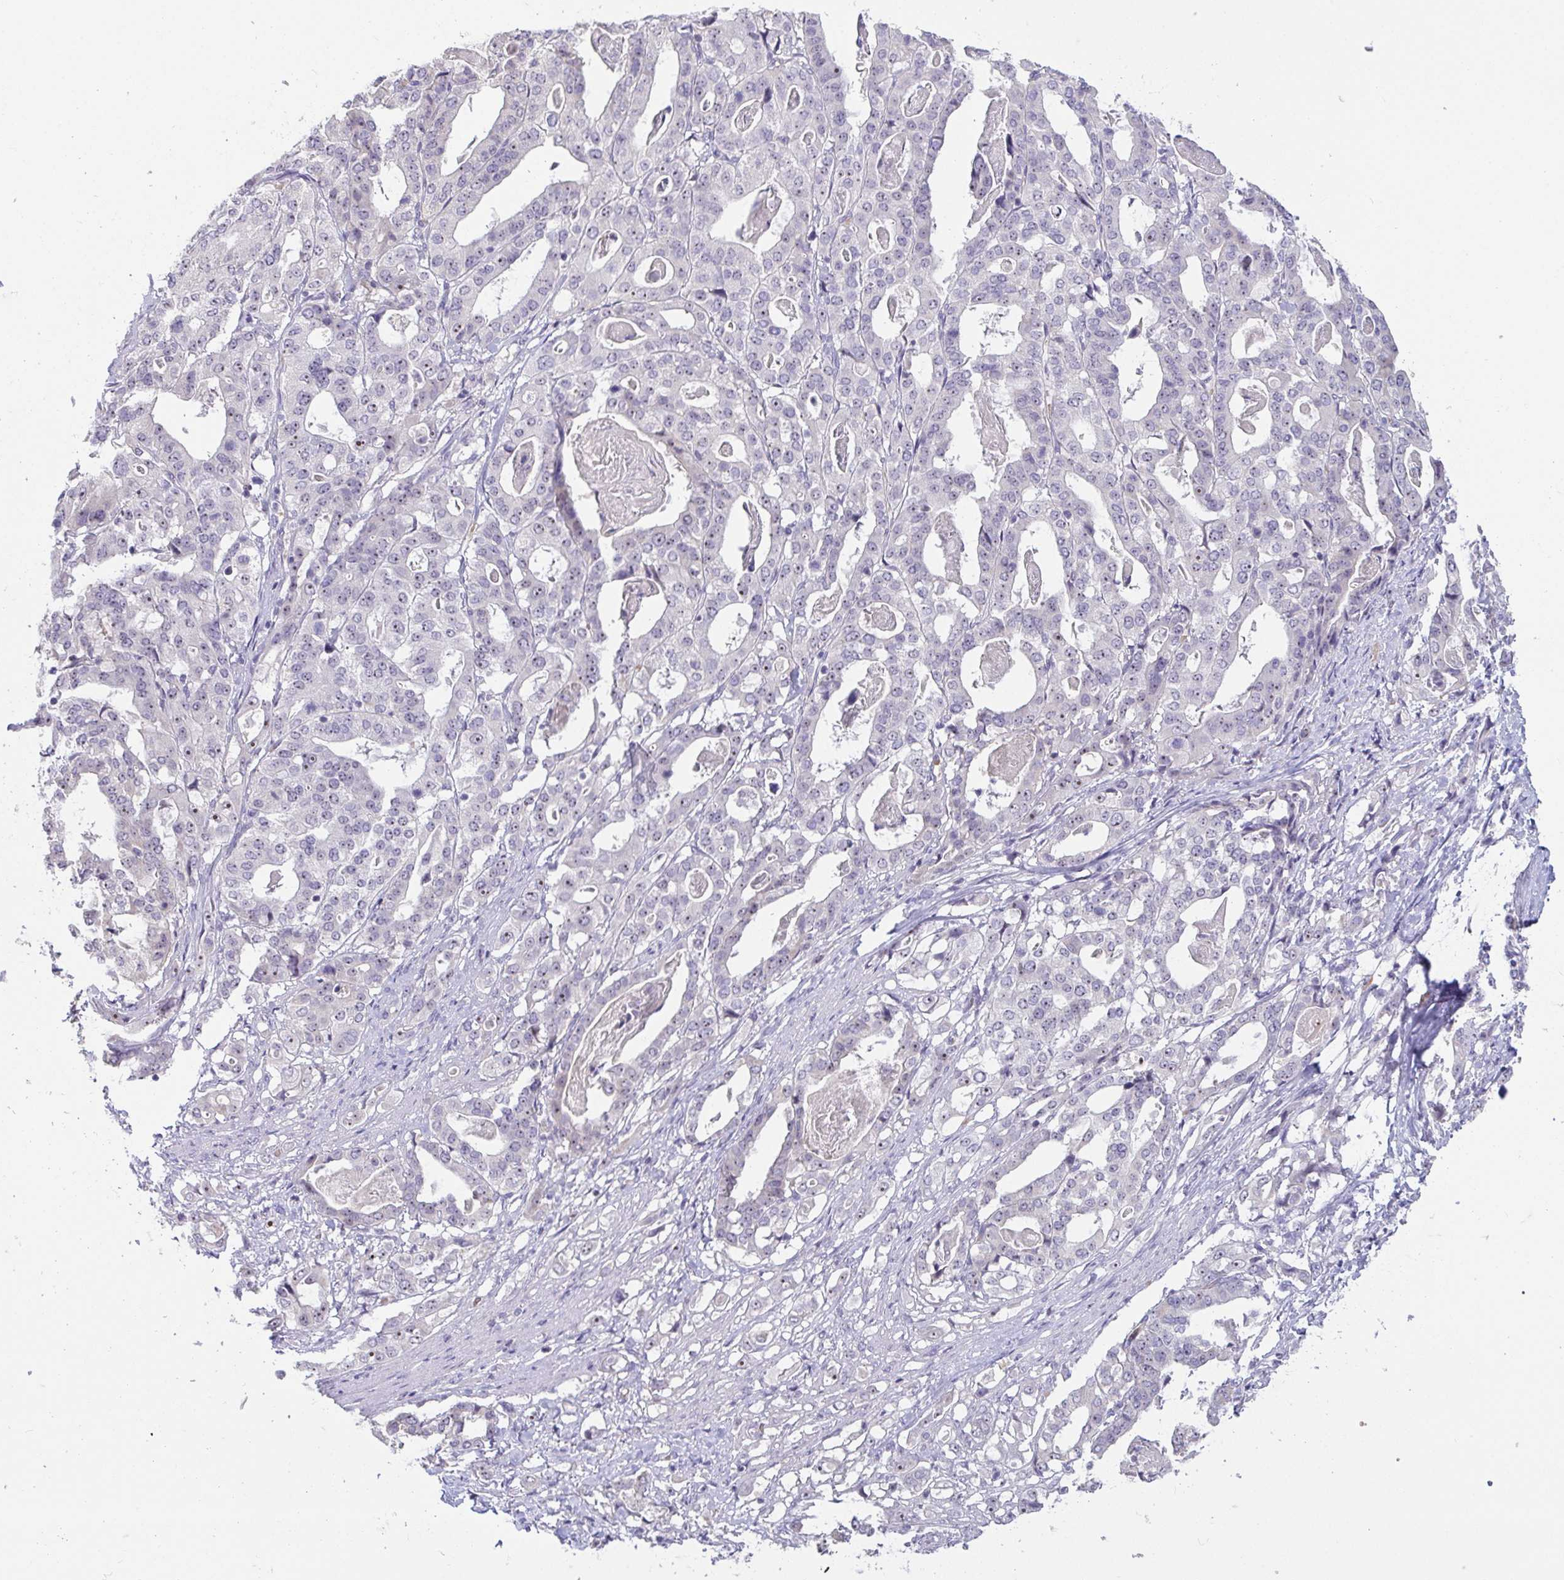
{"staining": {"intensity": "negative", "quantity": "none", "location": "none"}, "tissue": "stomach cancer", "cell_type": "Tumor cells", "image_type": "cancer", "snomed": [{"axis": "morphology", "description": "Adenocarcinoma, NOS"}, {"axis": "topography", "description": "Stomach"}], "caption": "An immunohistochemistry photomicrograph of stomach cancer is shown. There is no staining in tumor cells of stomach cancer. Nuclei are stained in blue.", "gene": "MYC", "patient": {"sex": "male", "age": 48}}